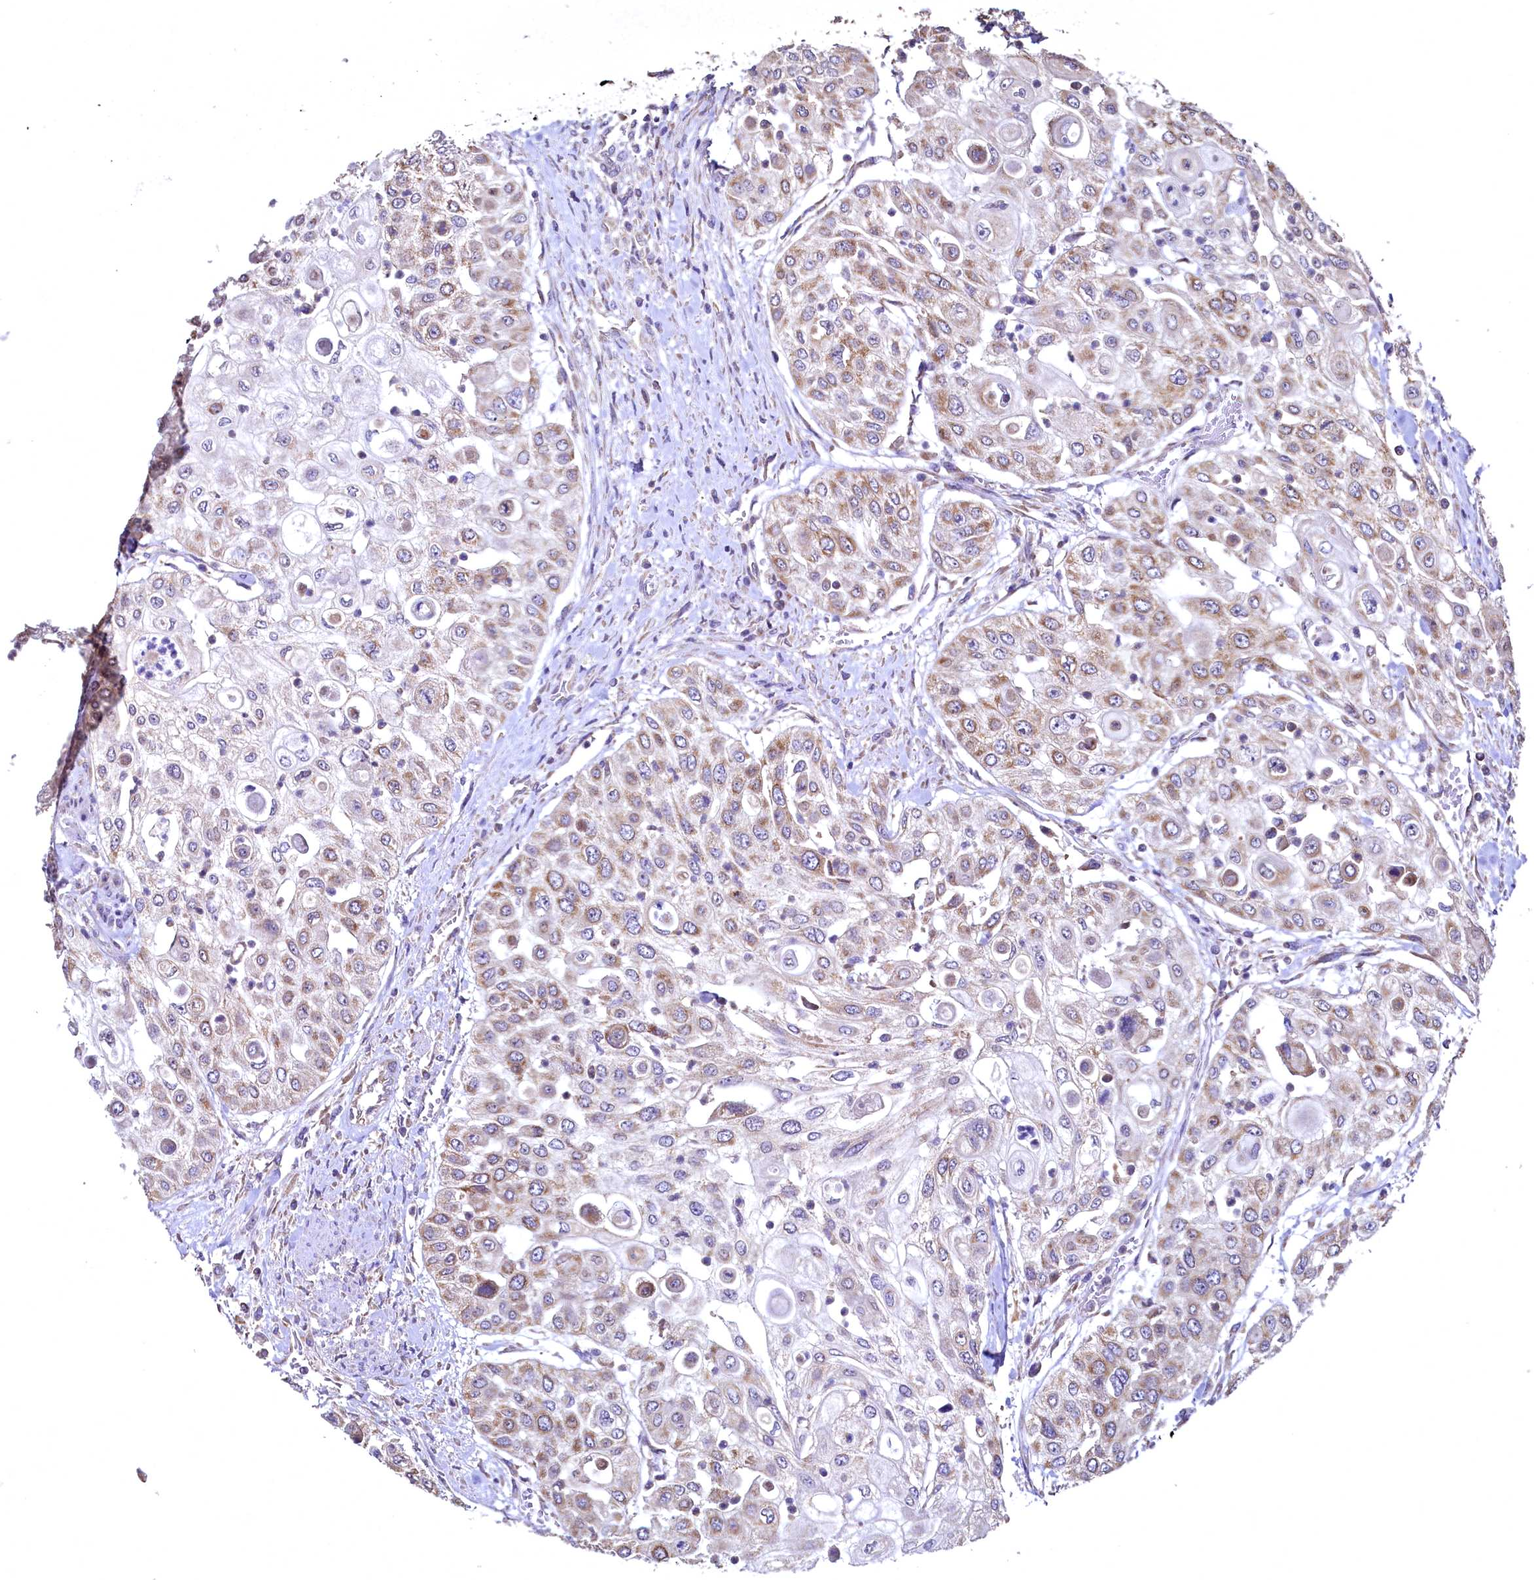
{"staining": {"intensity": "moderate", "quantity": "25%-75%", "location": "cytoplasmic/membranous"}, "tissue": "urothelial cancer", "cell_type": "Tumor cells", "image_type": "cancer", "snomed": [{"axis": "morphology", "description": "Urothelial carcinoma, High grade"}, {"axis": "topography", "description": "Urinary bladder"}], "caption": "Protein expression by immunohistochemistry (IHC) displays moderate cytoplasmic/membranous staining in about 25%-75% of tumor cells in high-grade urothelial carcinoma.", "gene": "MRPL57", "patient": {"sex": "female", "age": 79}}